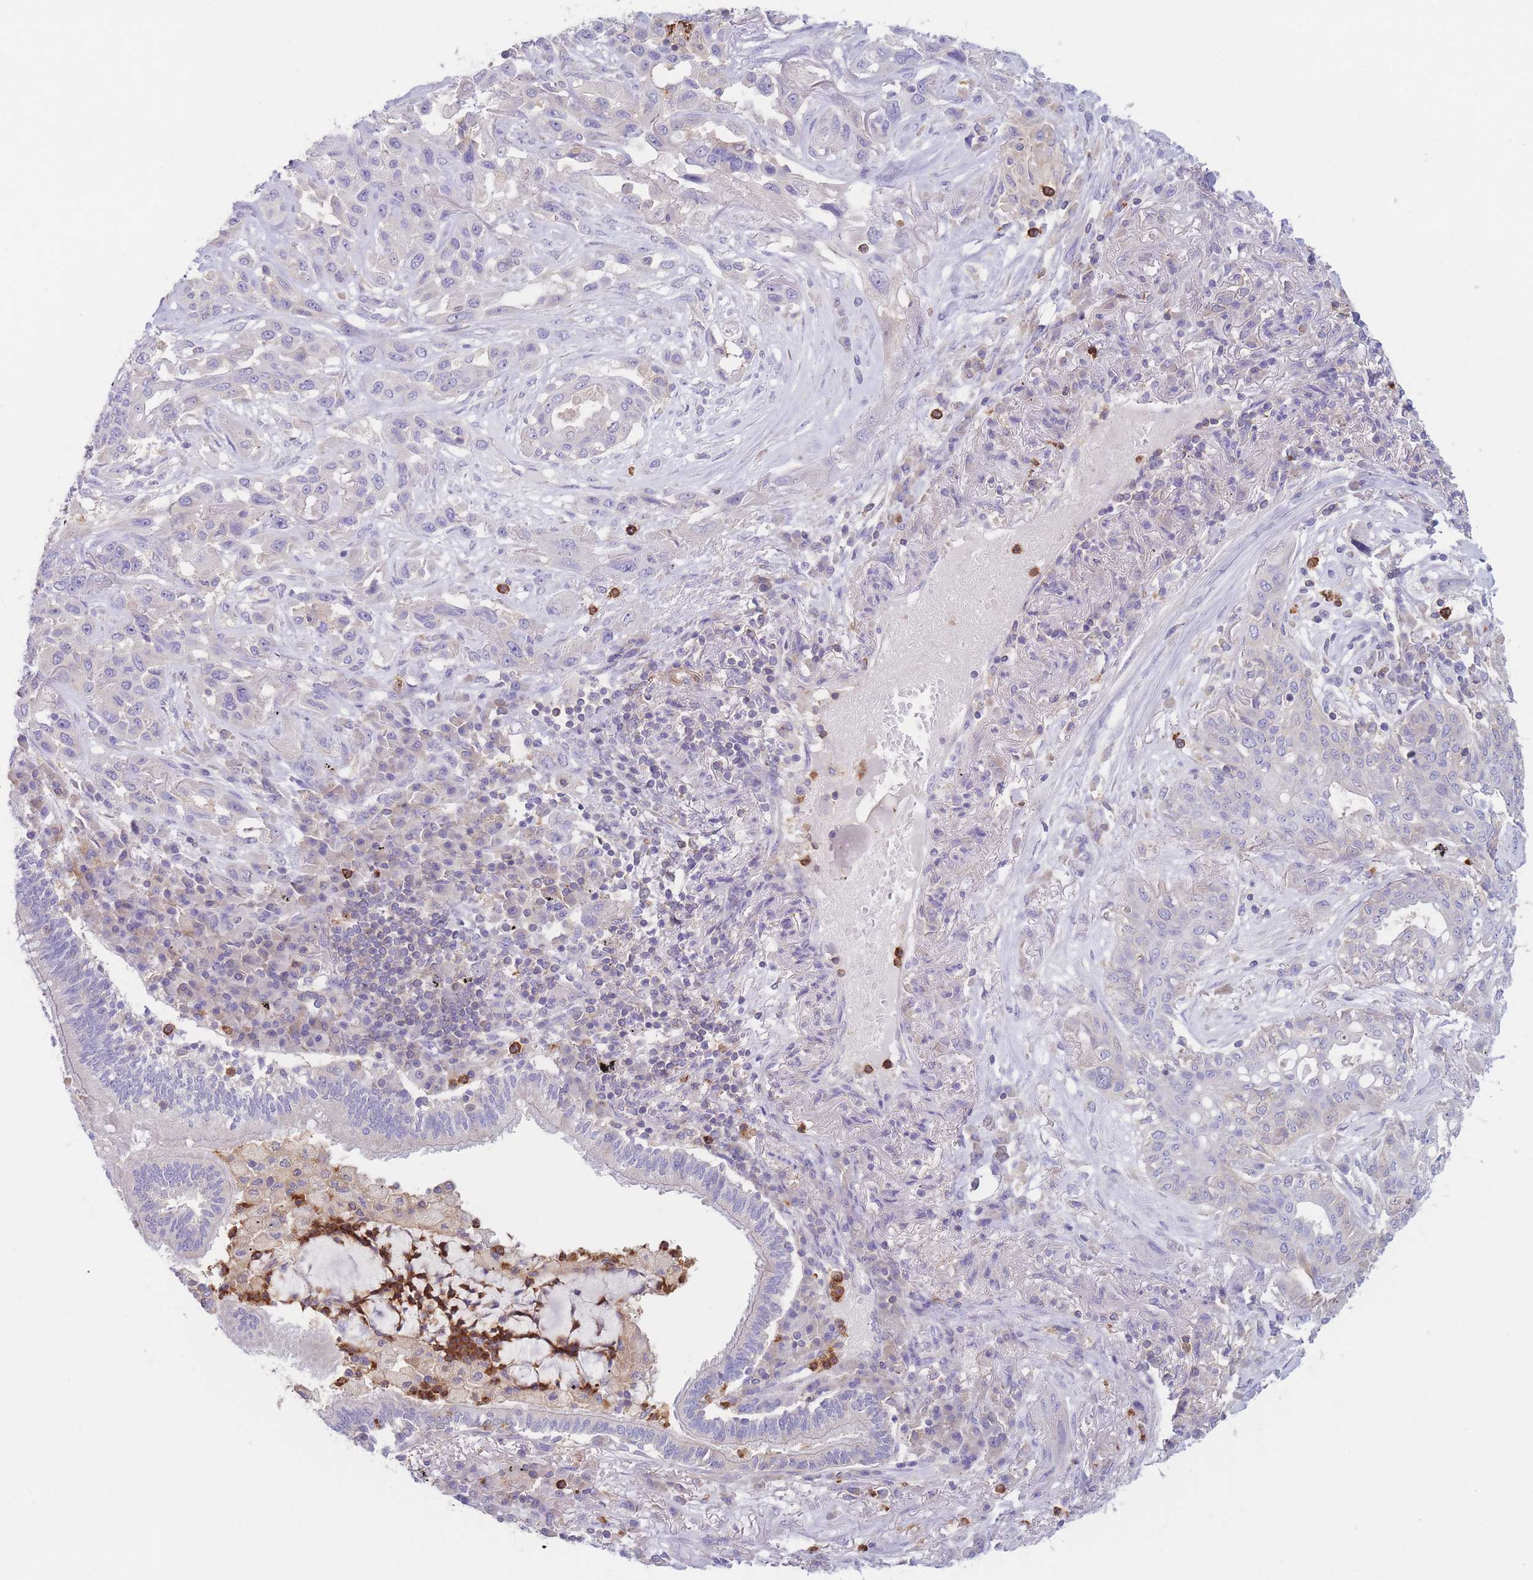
{"staining": {"intensity": "negative", "quantity": "none", "location": "none"}, "tissue": "lung cancer", "cell_type": "Tumor cells", "image_type": "cancer", "snomed": [{"axis": "morphology", "description": "Squamous cell carcinoma, NOS"}, {"axis": "topography", "description": "Lung"}], "caption": "Tumor cells are negative for brown protein staining in lung cancer.", "gene": "ST3GAL4", "patient": {"sex": "female", "age": 70}}